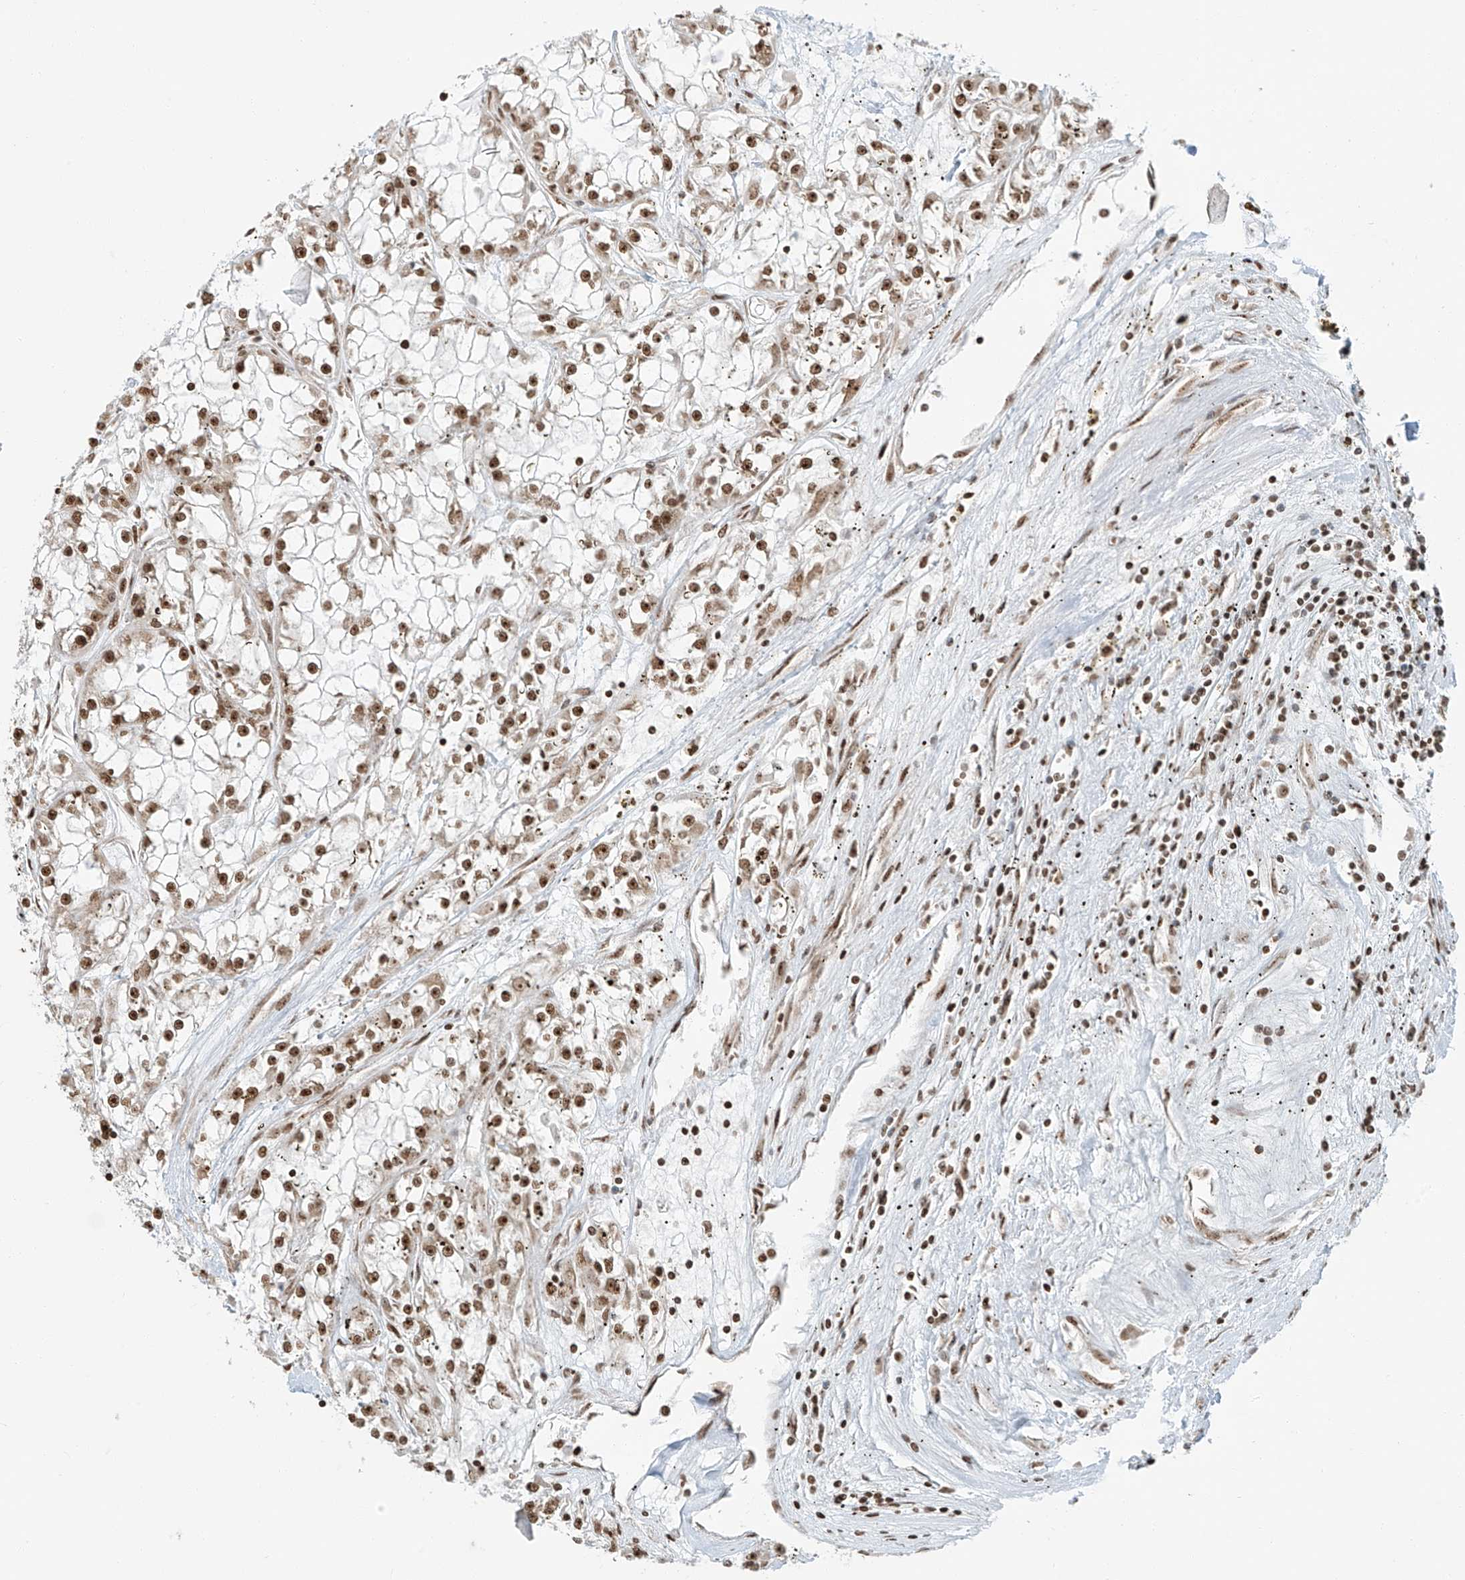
{"staining": {"intensity": "moderate", "quantity": ">75%", "location": "nuclear"}, "tissue": "renal cancer", "cell_type": "Tumor cells", "image_type": "cancer", "snomed": [{"axis": "morphology", "description": "Adenocarcinoma, NOS"}, {"axis": "topography", "description": "Kidney"}], "caption": "Immunohistochemistry histopathology image of adenocarcinoma (renal) stained for a protein (brown), which exhibits medium levels of moderate nuclear expression in about >75% of tumor cells.", "gene": "FAM193B", "patient": {"sex": "female", "age": 52}}